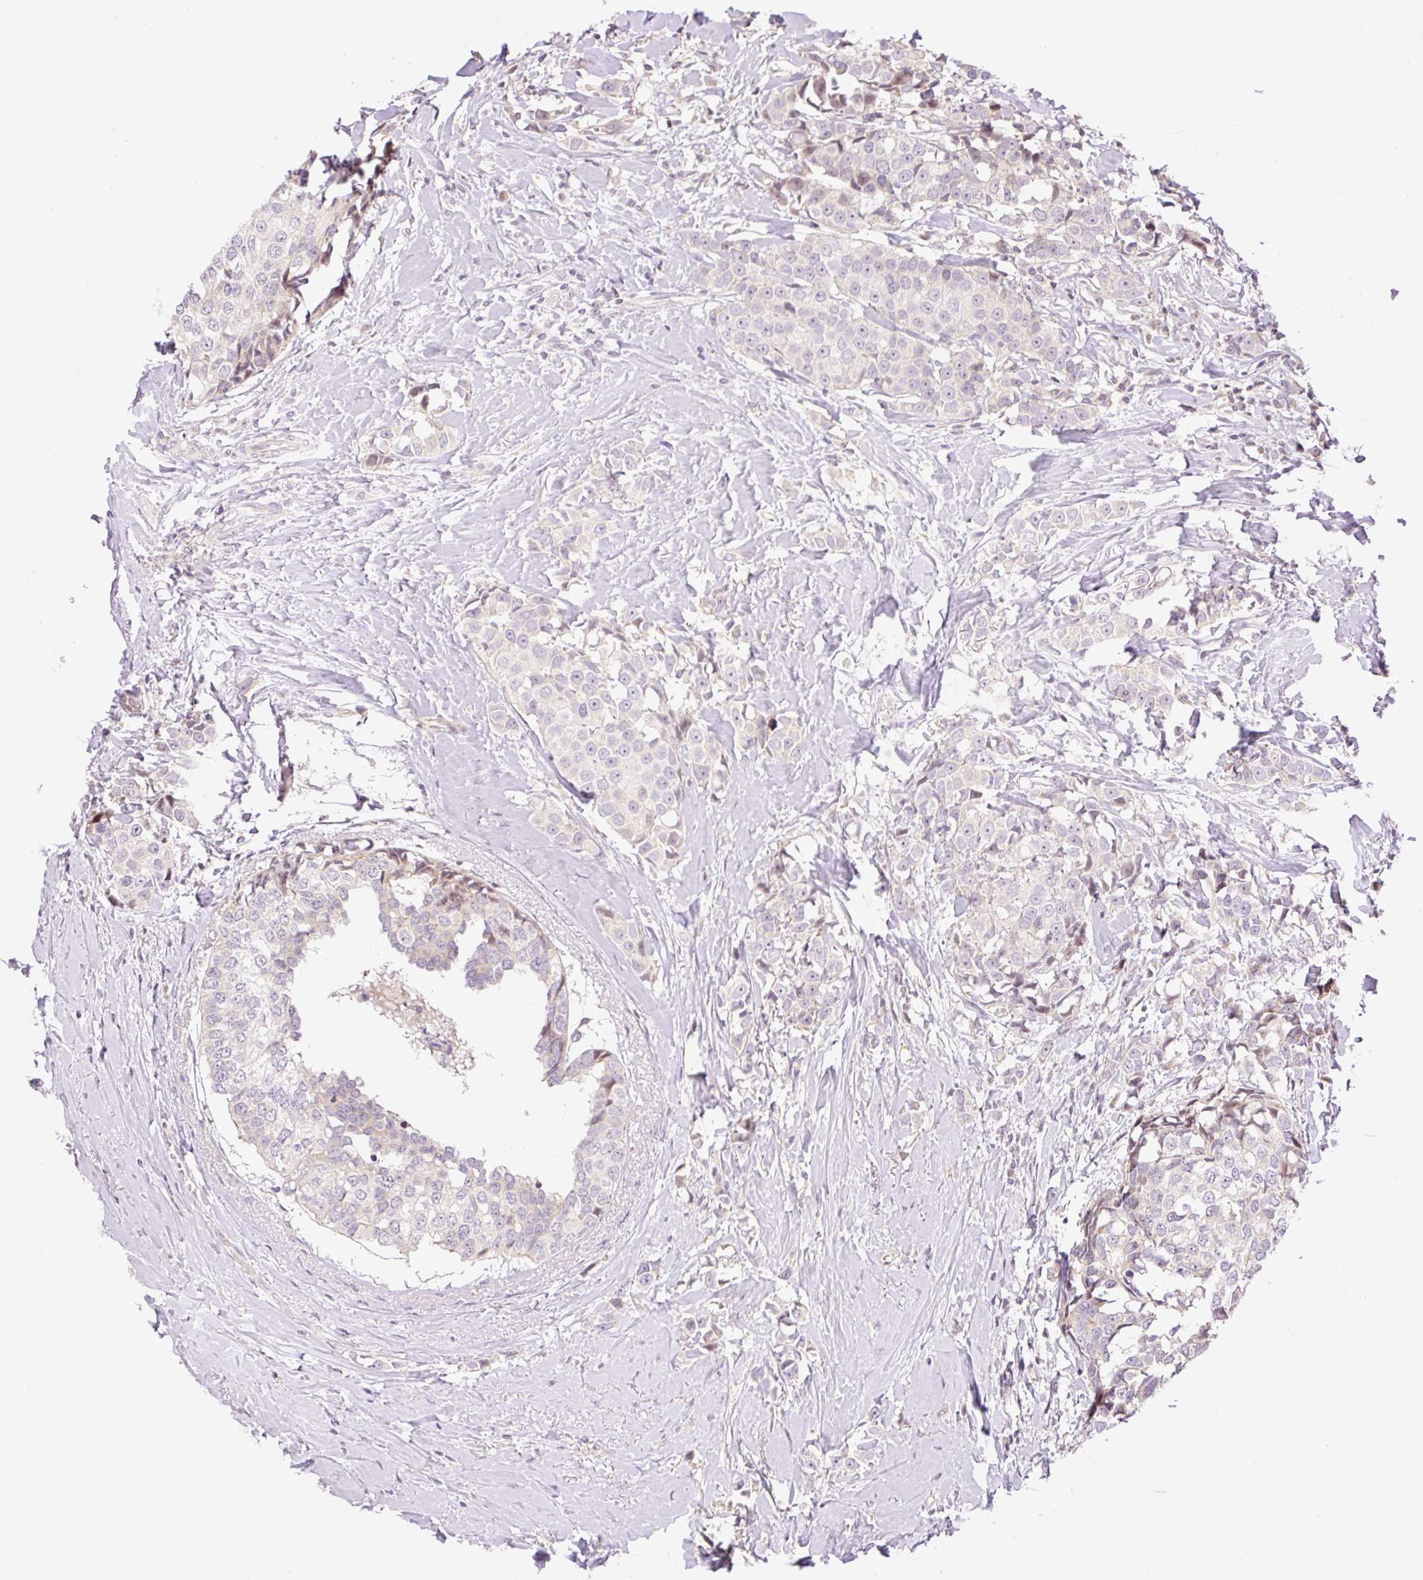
{"staining": {"intensity": "negative", "quantity": "none", "location": "none"}, "tissue": "breast cancer", "cell_type": "Tumor cells", "image_type": "cancer", "snomed": [{"axis": "morphology", "description": "Duct carcinoma"}, {"axis": "topography", "description": "Breast"}], "caption": "IHC photomicrograph of human breast cancer (infiltrating ductal carcinoma) stained for a protein (brown), which exhibits no positivity in tumor cells.", "gene": "ZNF394", "patient": {"sex": "female", "age": 80}}